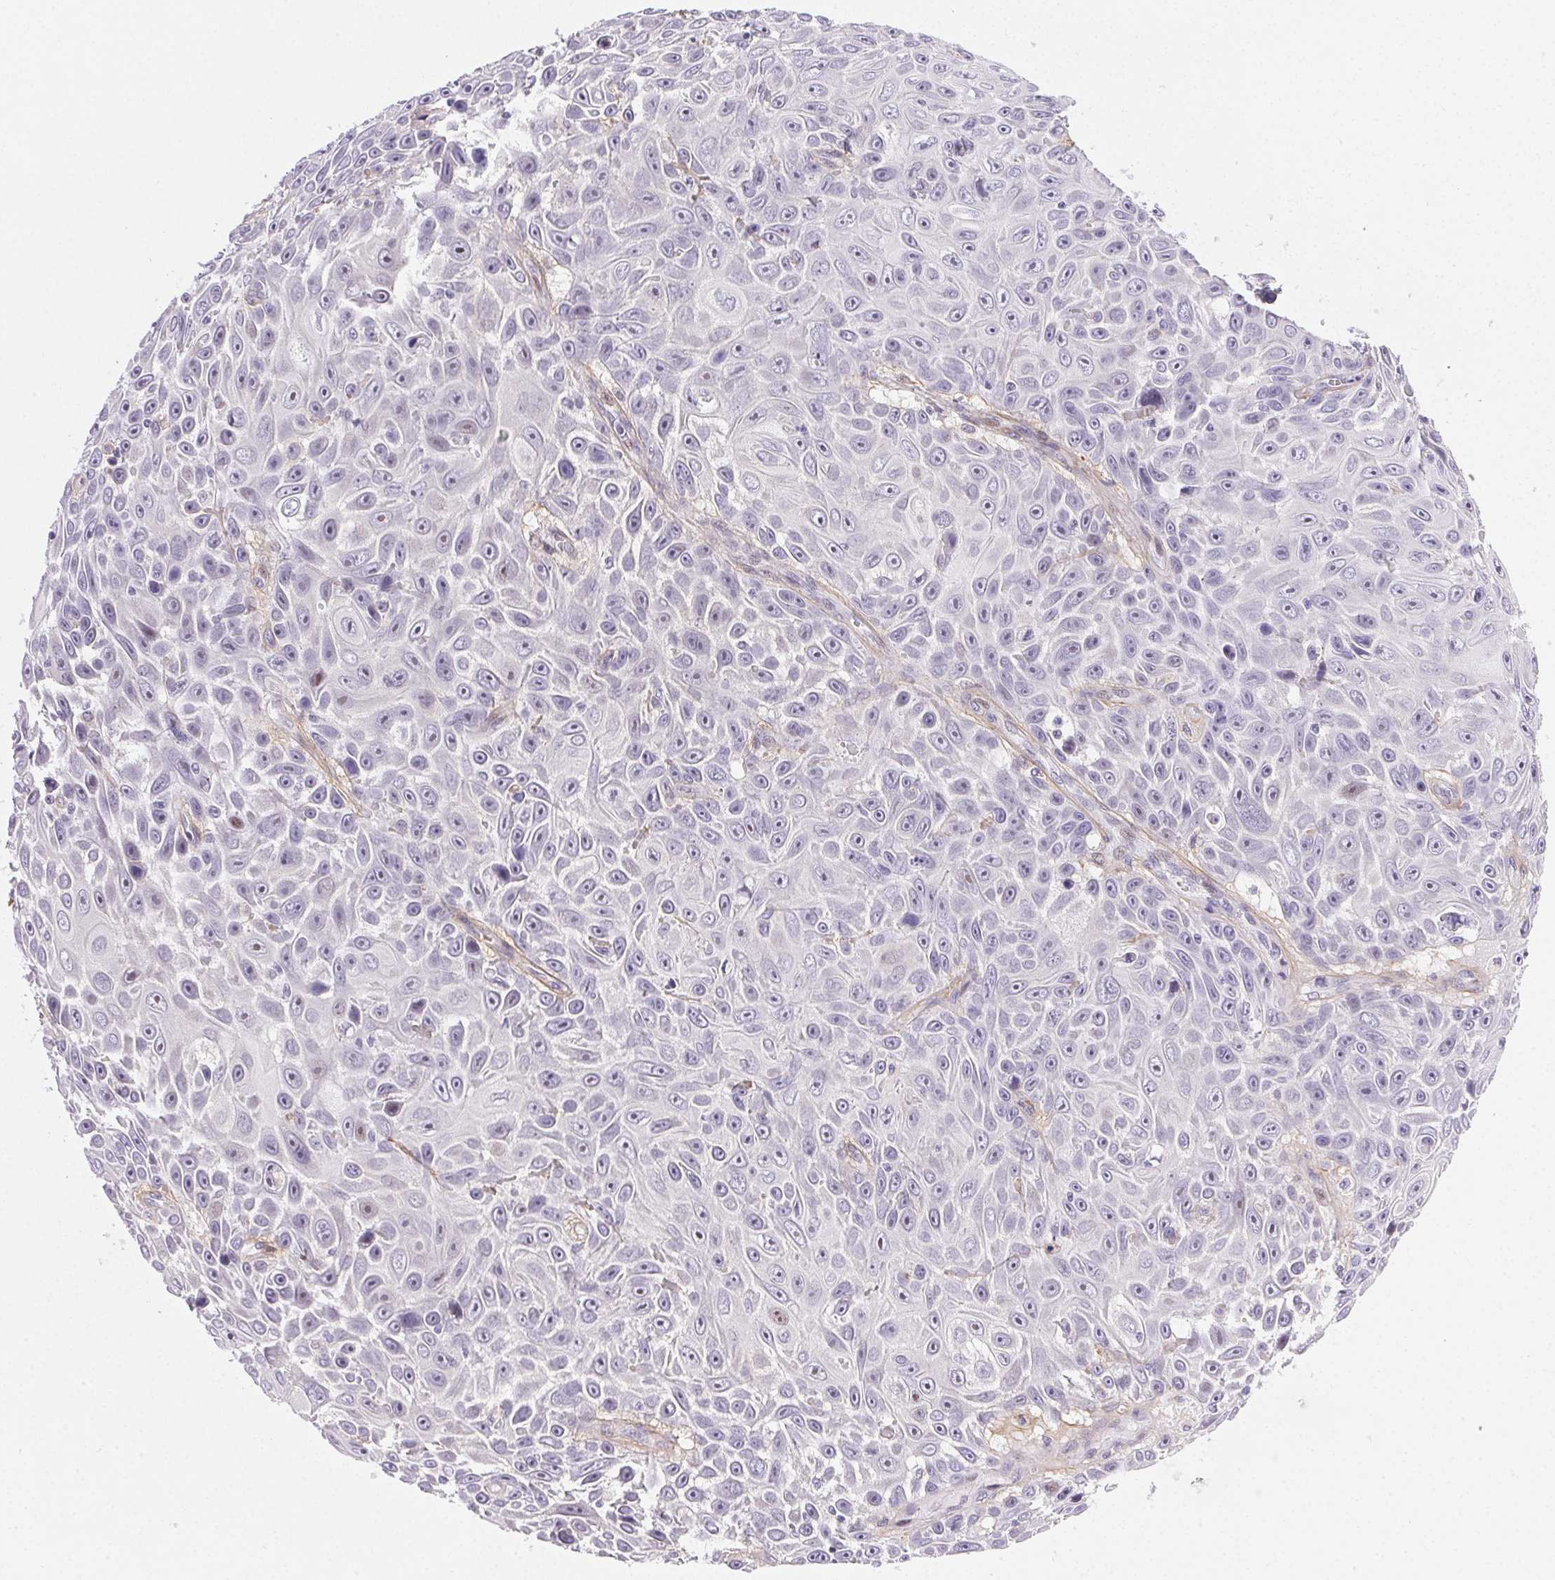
{"staining": {"intensity": "weak", "quantity": "<25%", "location": "nuclear"}, "tissue": "skin cancer", "cell_type": "Tumor cells", "image_type": "cancer", "snomed": [{"axis": "morphology", "description": "Squamous cell carcinoma, NOS"}, {"axis": "topography", "description": "Skin"}], "caption": "Tumor cells are negative for brown protein staining in squamous cell carcinoma (skin). (Stains: DAB (3,3'-diaminobenzidine) IHC with hematoxylin counter stain, Microscopy: brightfield microscopy at high magnification).", "gene": "PDZD2", "patient": {"sex": "male", "age": 82}}